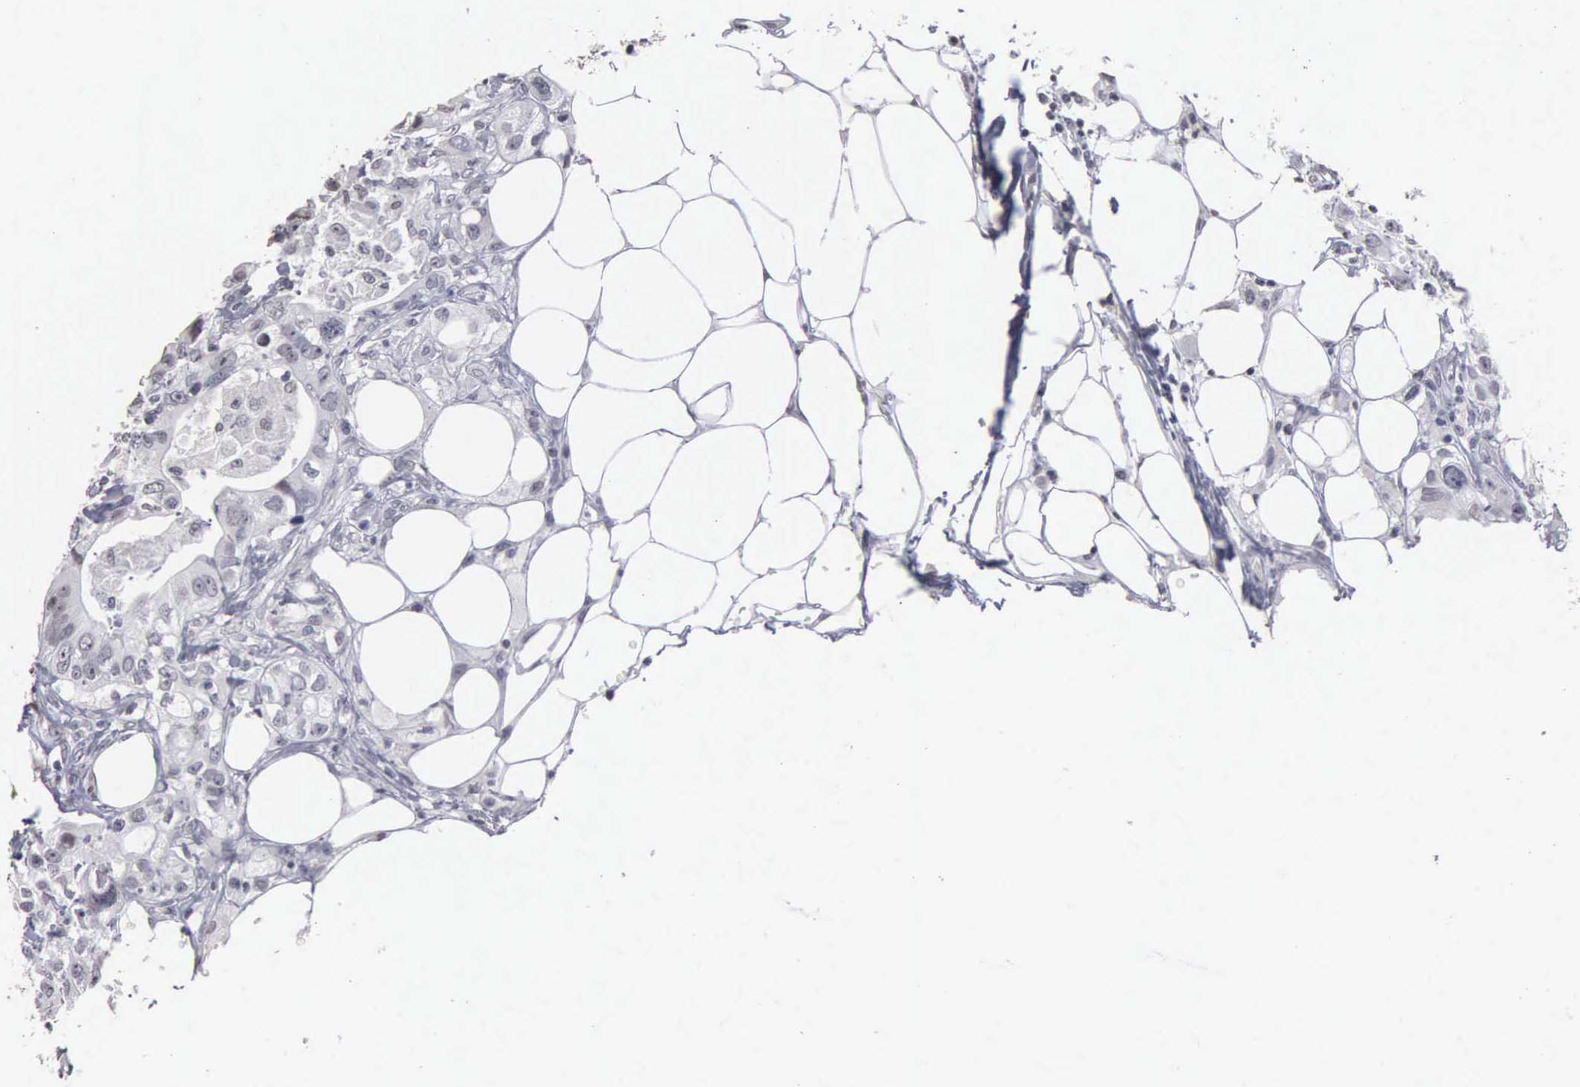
{"staining": {"intensity": "negative", "quantity": "none", "location": "none"}, "tissue": "colorectal cancer", "cell_type": "Tumor cells", "image_type": "cancer", "snomed": [{"axis": "morphology", "description": "Adenocarcinoma, NOS"}, {"axis": "topography", "description": "Rectum"}], "caption": "The immunohistochemistry (IHC) image has no significant positivity in tumor cells of colorectal cancer tissue. The staining is performed using DAB (3,3'-diaminobenzidine) brown chromogen with nuclei counter-stained in using hematoxylin.", "gene": "UPB1", "patient": {"sex": "female", "age": 57}}